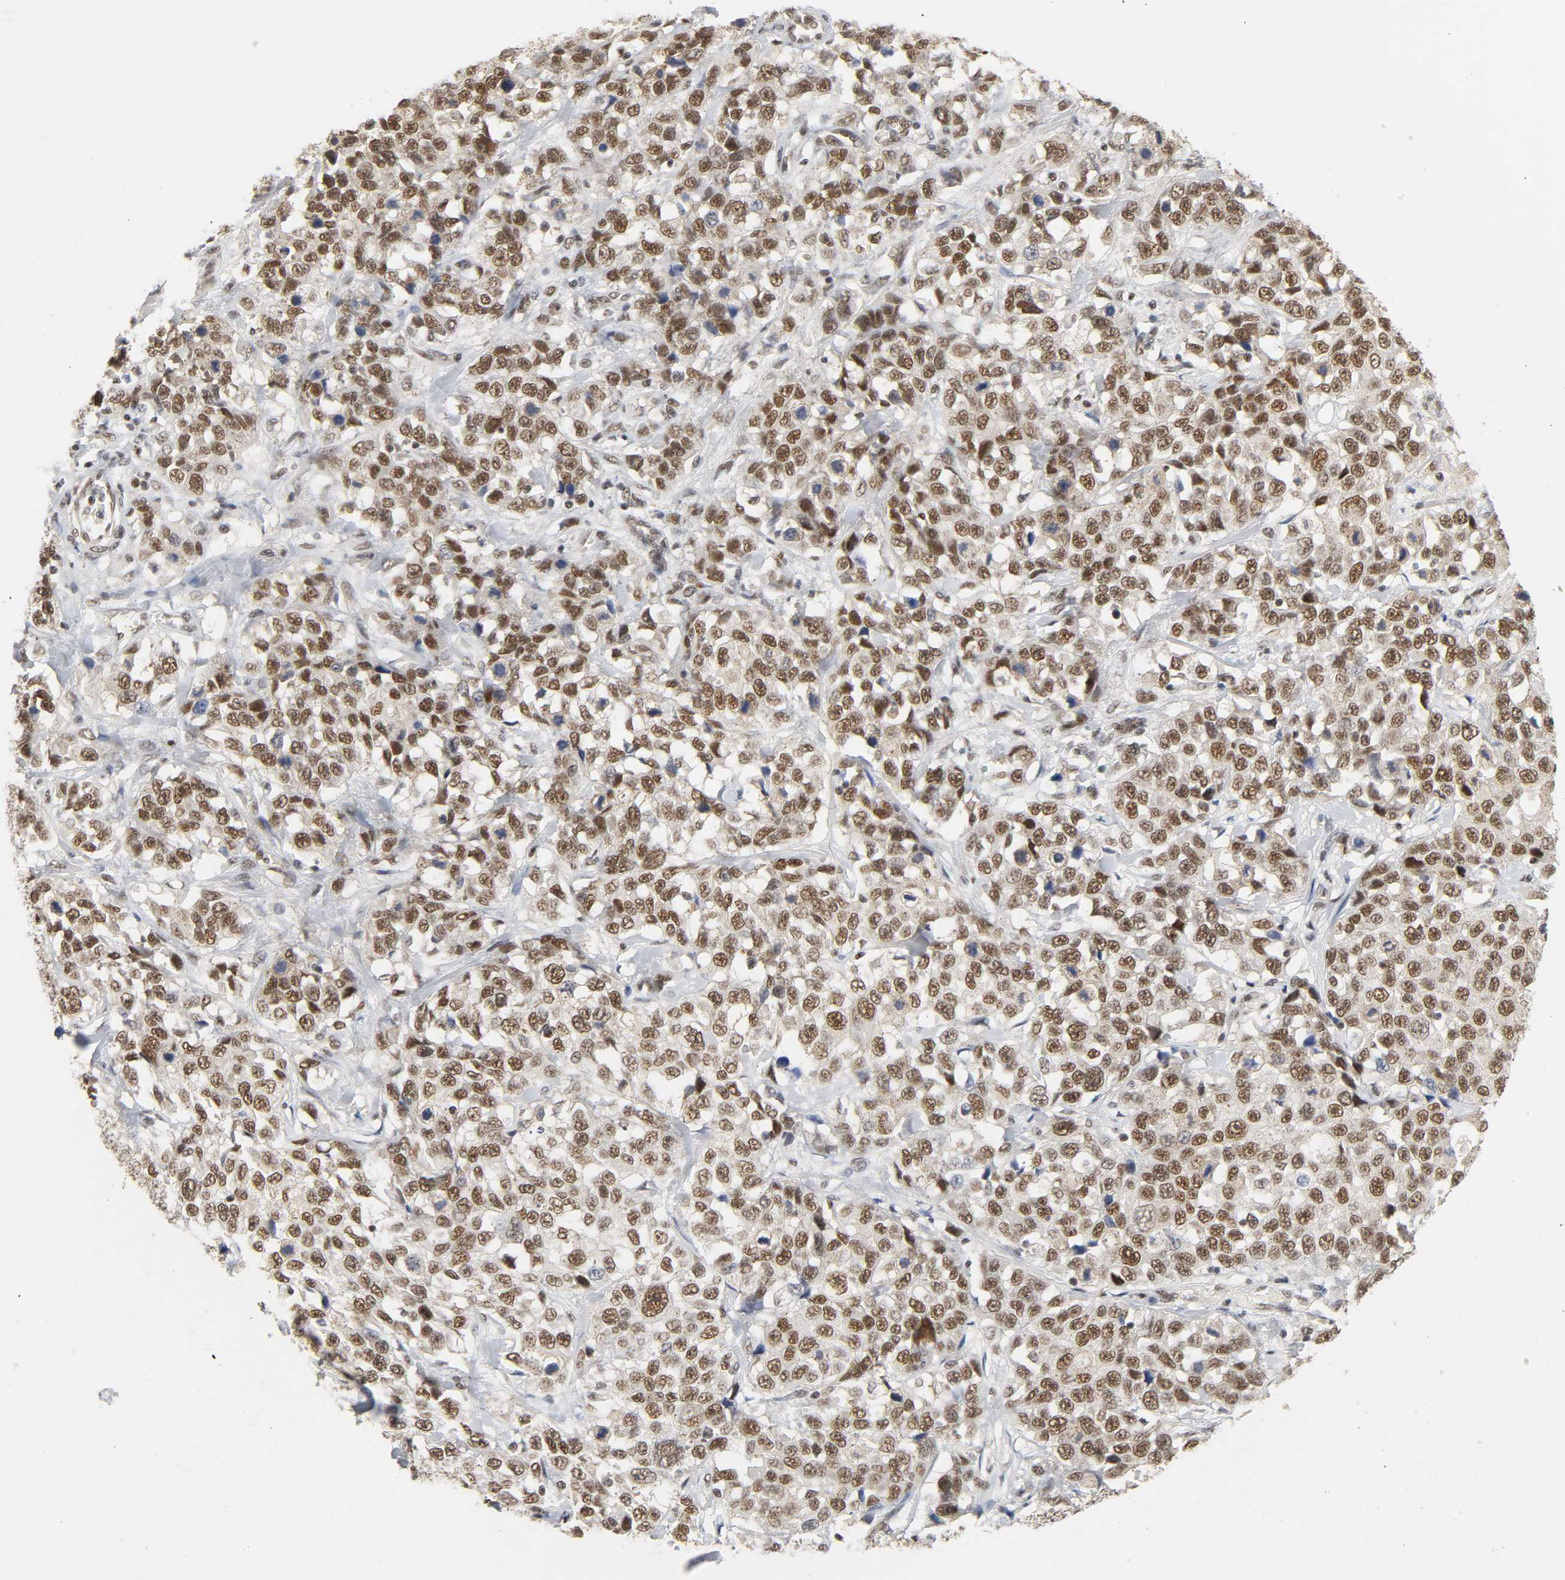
{"staining": {"intensity": "moderate", "quantity": ">75%", "location": "nuclear"}, "tissue": "stomach cancer", "cell_type": "Tumor cells", "image_type": "cancer", "snomed": [{"axis": "morphology", "description": "Normal tissue, NOS"}, {"axis": "morphology", "description": "Adenocarcinoma, NOS"}, {"axis": "topography", "description": "Stomach"}], "caption": "Immunohistochemical staining of human adenocarcinoma (stomach) exhibits moderate nuclear protein staining in approximately >75% of tumor cells.", "gene": "NCOA6", "patient": {"sex": "male", "age": 48}}